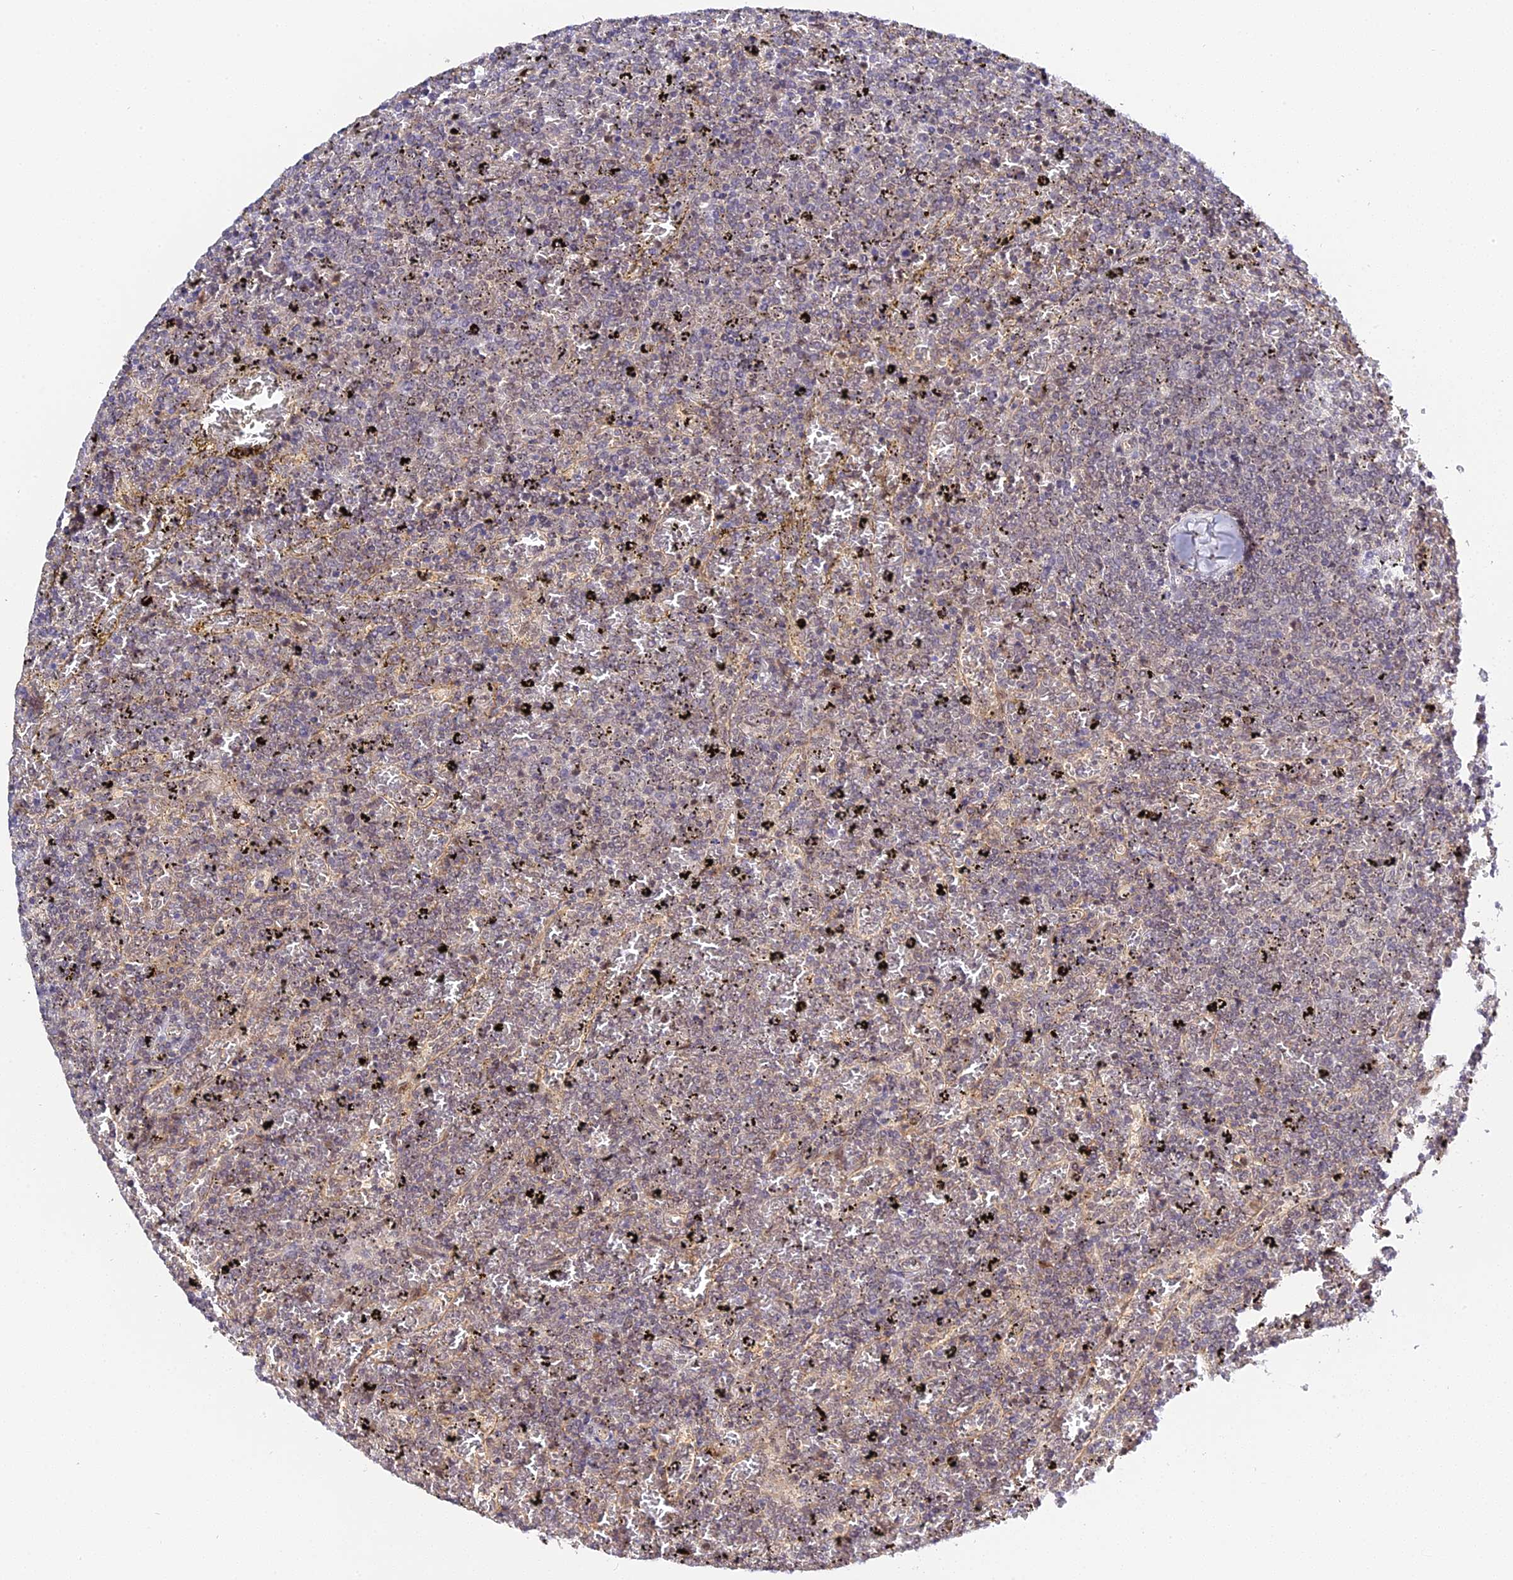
{"staining": {"intensity": "negative", "quantity": "none", "location": "none"}, "tissue": "lymphoma", "cell_type": "Tumor cells", "image_type": "cancer", "snomed": [{"axis": "morphology", "description": "Malignant lymphoma, non-Hodgkin's type, Low grade"}, {"axis": "topography", "description": "Spleen"}], "caption": "The image exhibits no staining of tumor cells in lymphoma.", "gene": "IMPACT", "patient": {"sex": "female", "age": 77}}